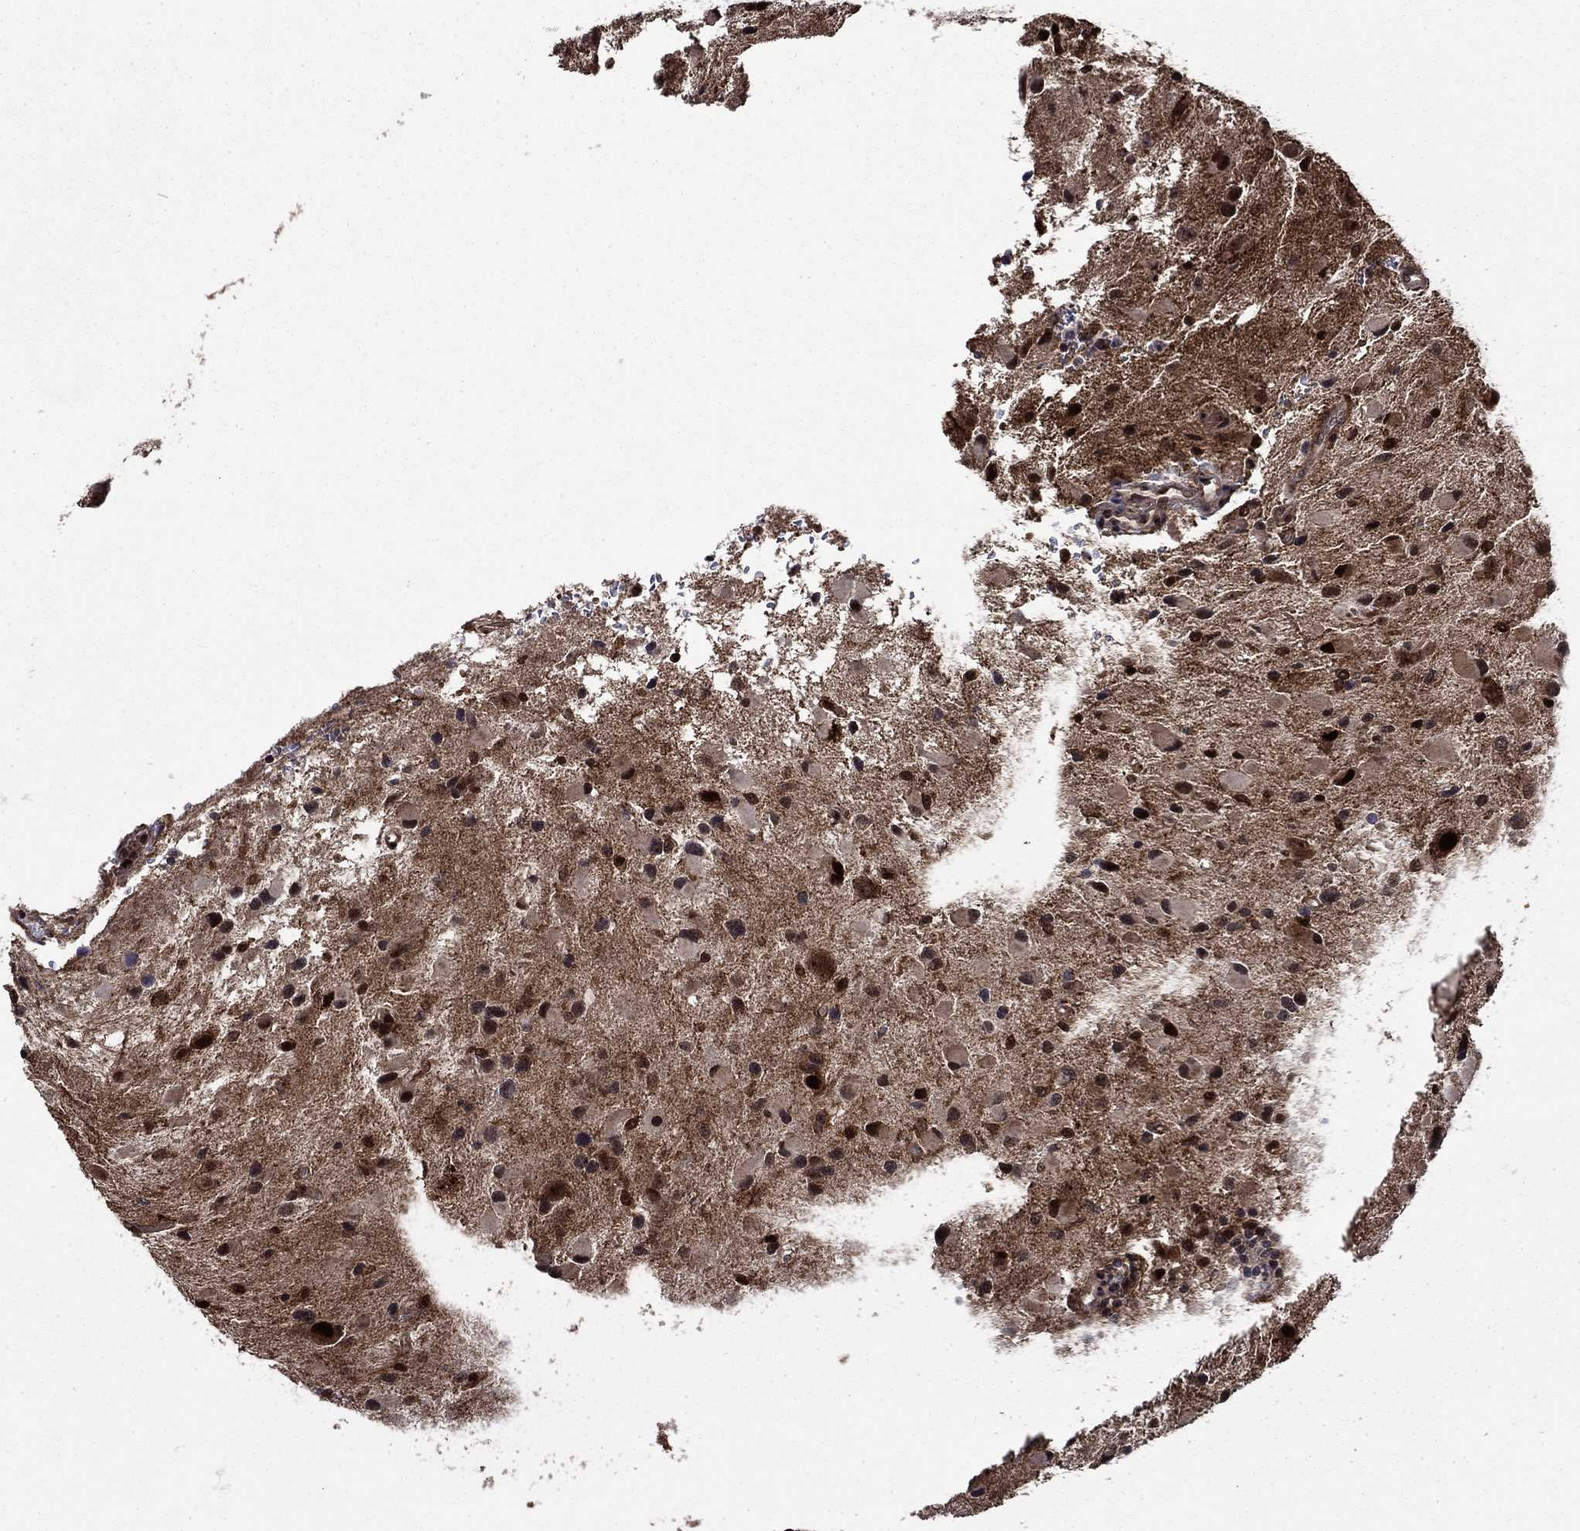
{"staining": {"intensity": "strong", "quantity": "25%-75%", "location": "cytoplasmic/membranous,nuclear"}, "tissue": "glioma", "cell_type": "Tumor cells", "image_type": "cancer", "snomed": [{"axis": "morphology", "description": "Glioma, malignant, Low grade"}, {"axis": "topography", "description": "Brain"}], "caption": "Immunohistochemical staining of human malignant glioma (low-grade) displays high levels of strong cytoplasmic/membranous and nuclear protein expression in about 25%-75% of tumor cells. (DAB (3,3'-diaminobenzidine) IHC with brightfield microscopy, high magnification).", "gene": "AGTPBP1", "patient": {"sex": "female", "age": 32}}